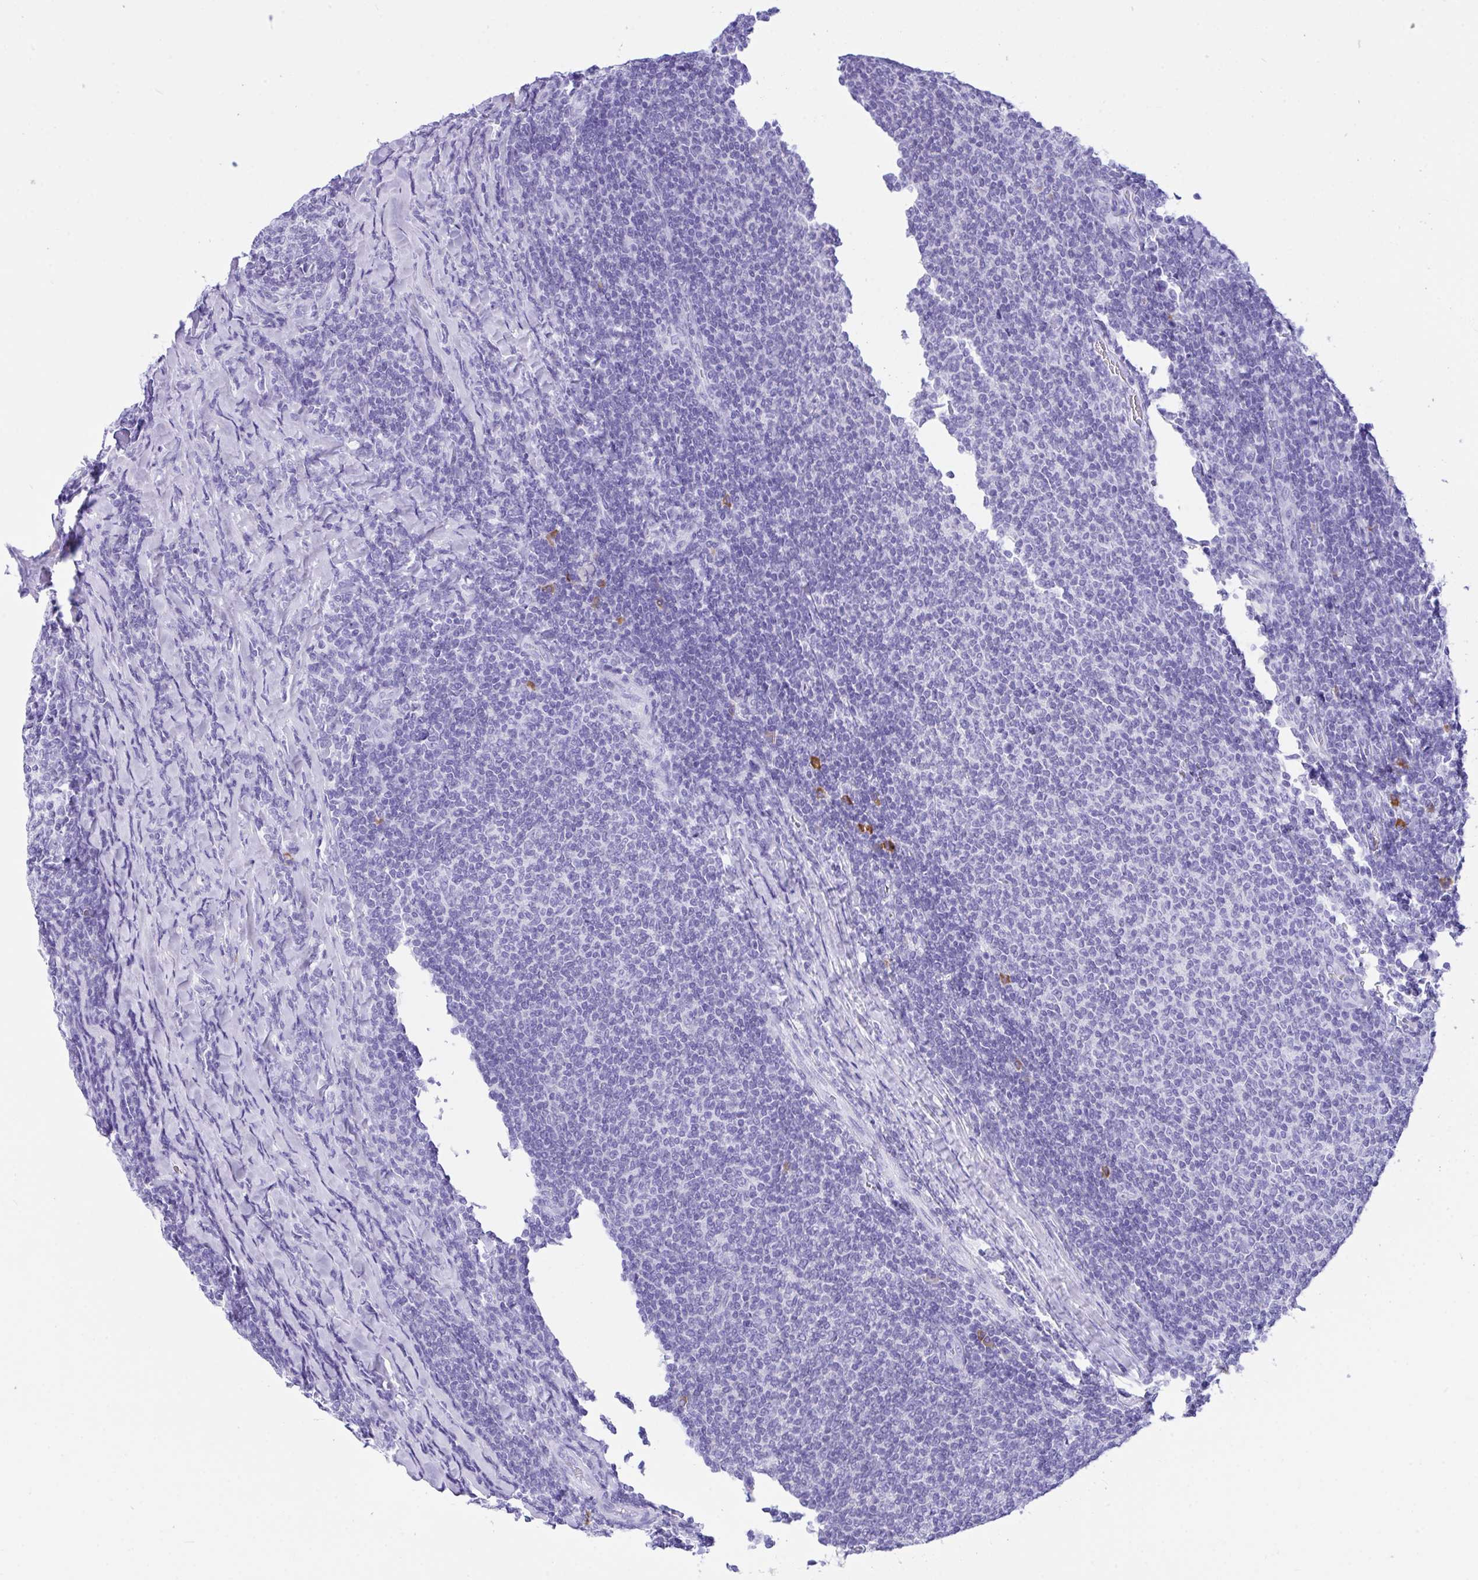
{"staining": {"intensity": "negative", "quantity": "none", "location": "none"}, "tissue": "lymphoma", "cell_type": "Tumor cells", "image_type": "cancer", "snomed": [{"axis": "morphology", "description": "Malignant lymphoma, non-Hodgkin's type, Low grade"}, {"axis": "topography", "description": "Lymph node"}], "caption": "There is no significant expression in tumor cells of lymphoma.", "gene": "BEST4", "patient": {"sex": "male", "age": 52}}